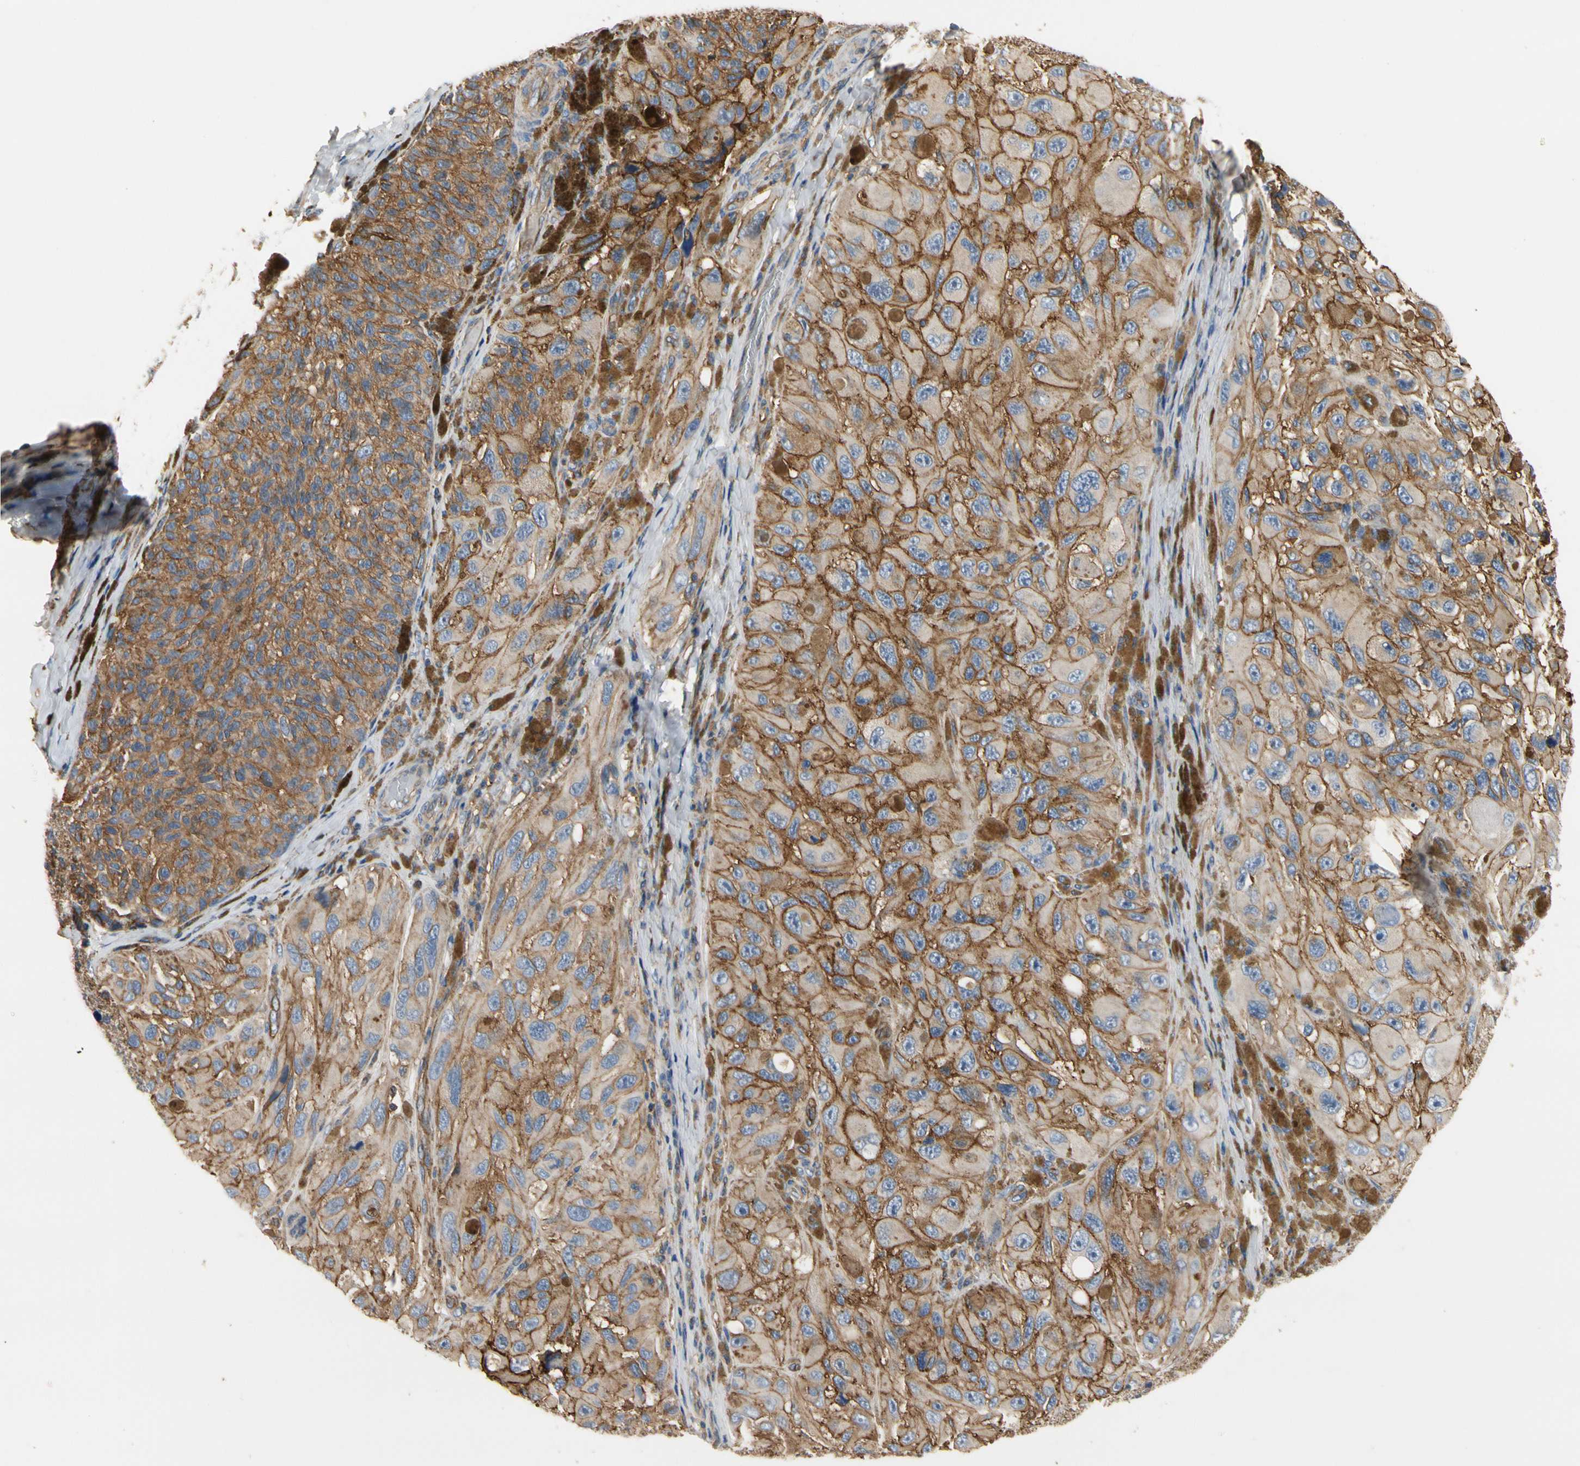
{"staining": {"intensity": "moderate", "quantity": ">75%", "location": "cytoplasmic/membranous"}, "tissue": "melanoma", "cell_type": "Tumor cells", "image_type": "cancer", "snomed": [{"axis": "morphology", "description": "Malignant melanoma, NOS"}, {"axis": "topography", "description": "Skin"}], "caption": "The immunohistochemical stain shows moderate cytoplasmic/membranous staining in tumor cells of malignant melanoma tissue.", "gene": "IL1RL1", "patient": {"sex": "female", "age": 73}}